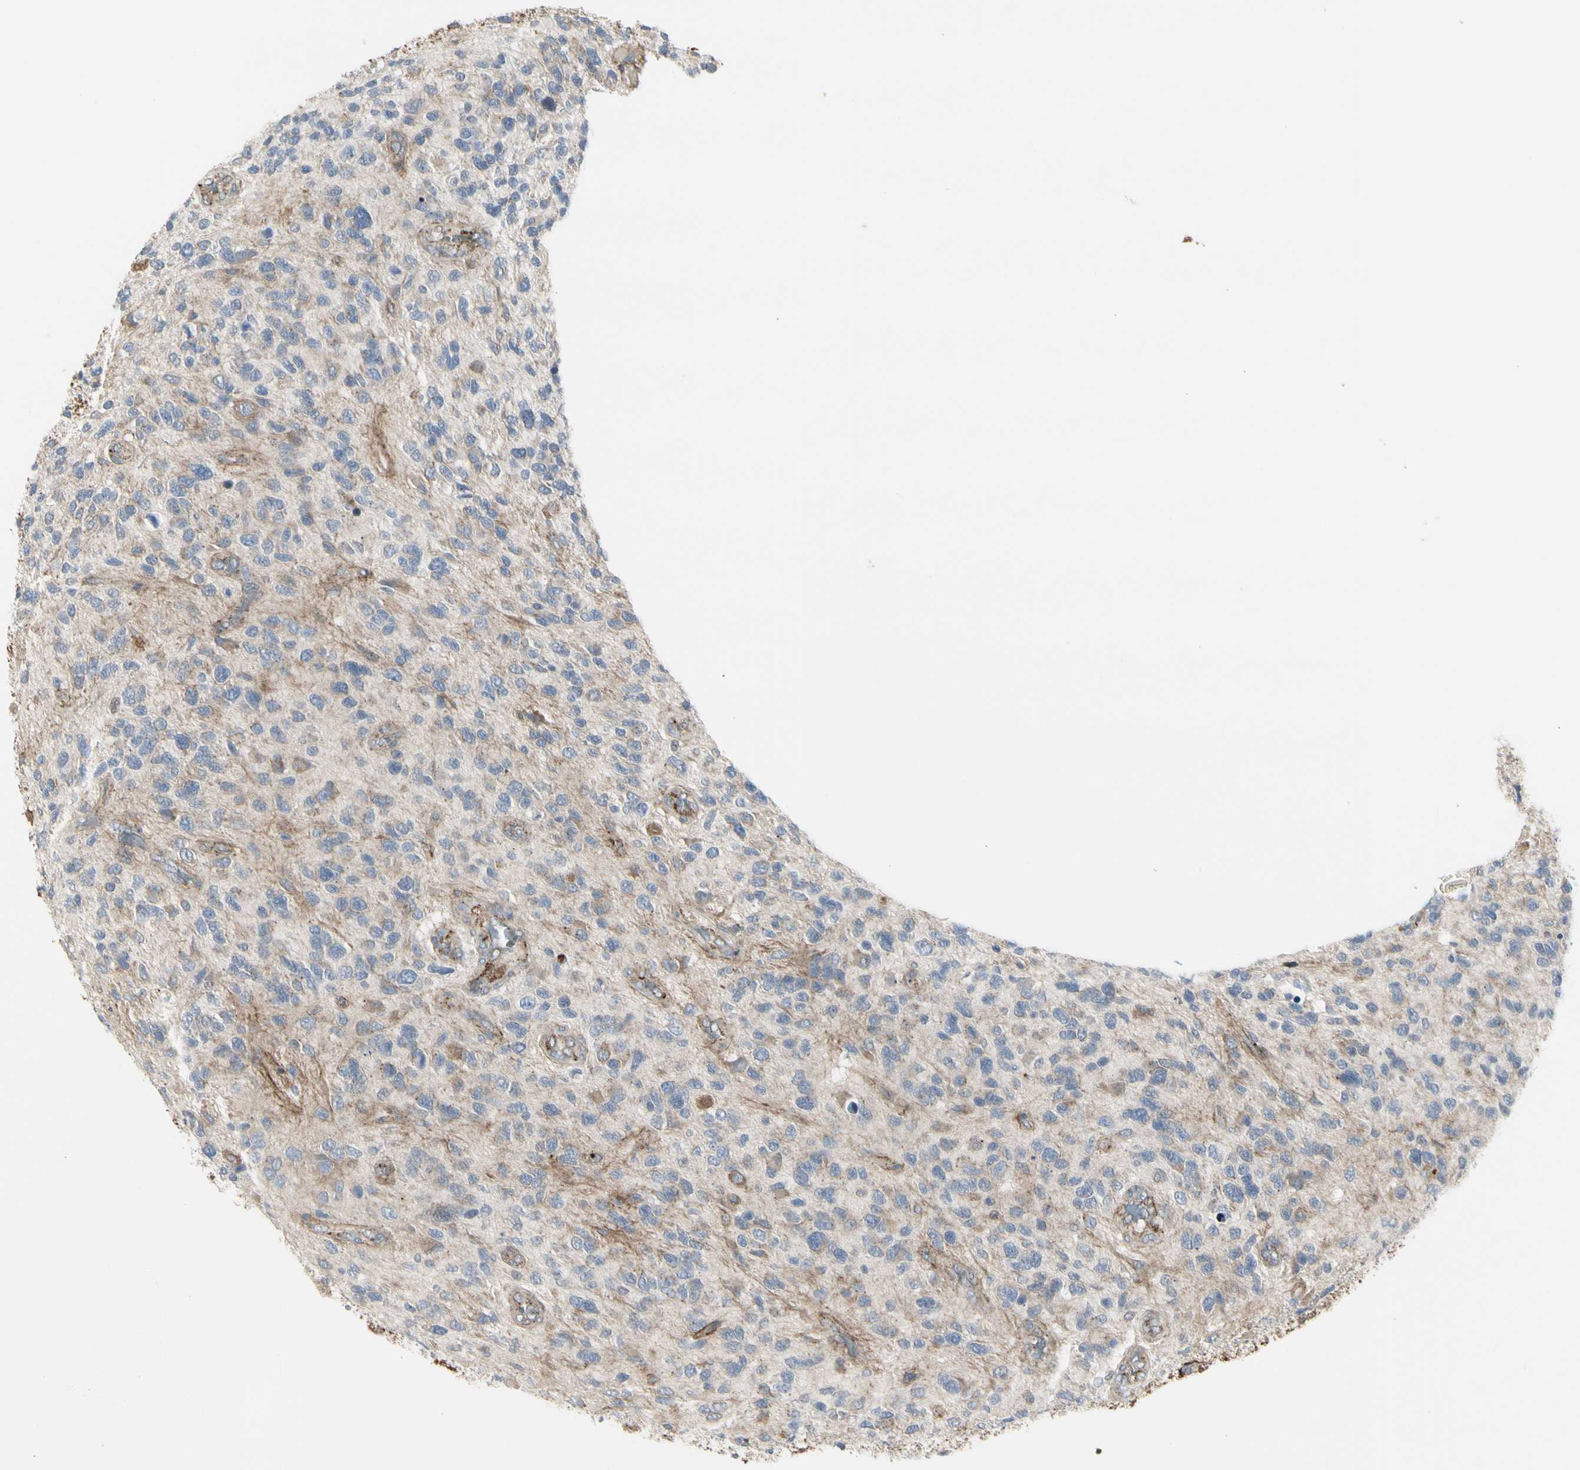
{"staining": {"intensity": "weak", "quantity": "<25%", "location": "cytoplasmic/membranous"}, "tissue": "glioma", "cell_type": "Tumor cells", "image_type": "cancer", "snomed": [{"axis": "morphology", "description": "Glioma, malignant, High grade"}, {"axis": "topography", "description": "Brain"}], "caption": "An immunohistochemistry photomicrograph of glioma is shown. There is no staining in tumor cells of glioma.", "gene": "GRN", "patient": {"sex": "female", "age": 58}}